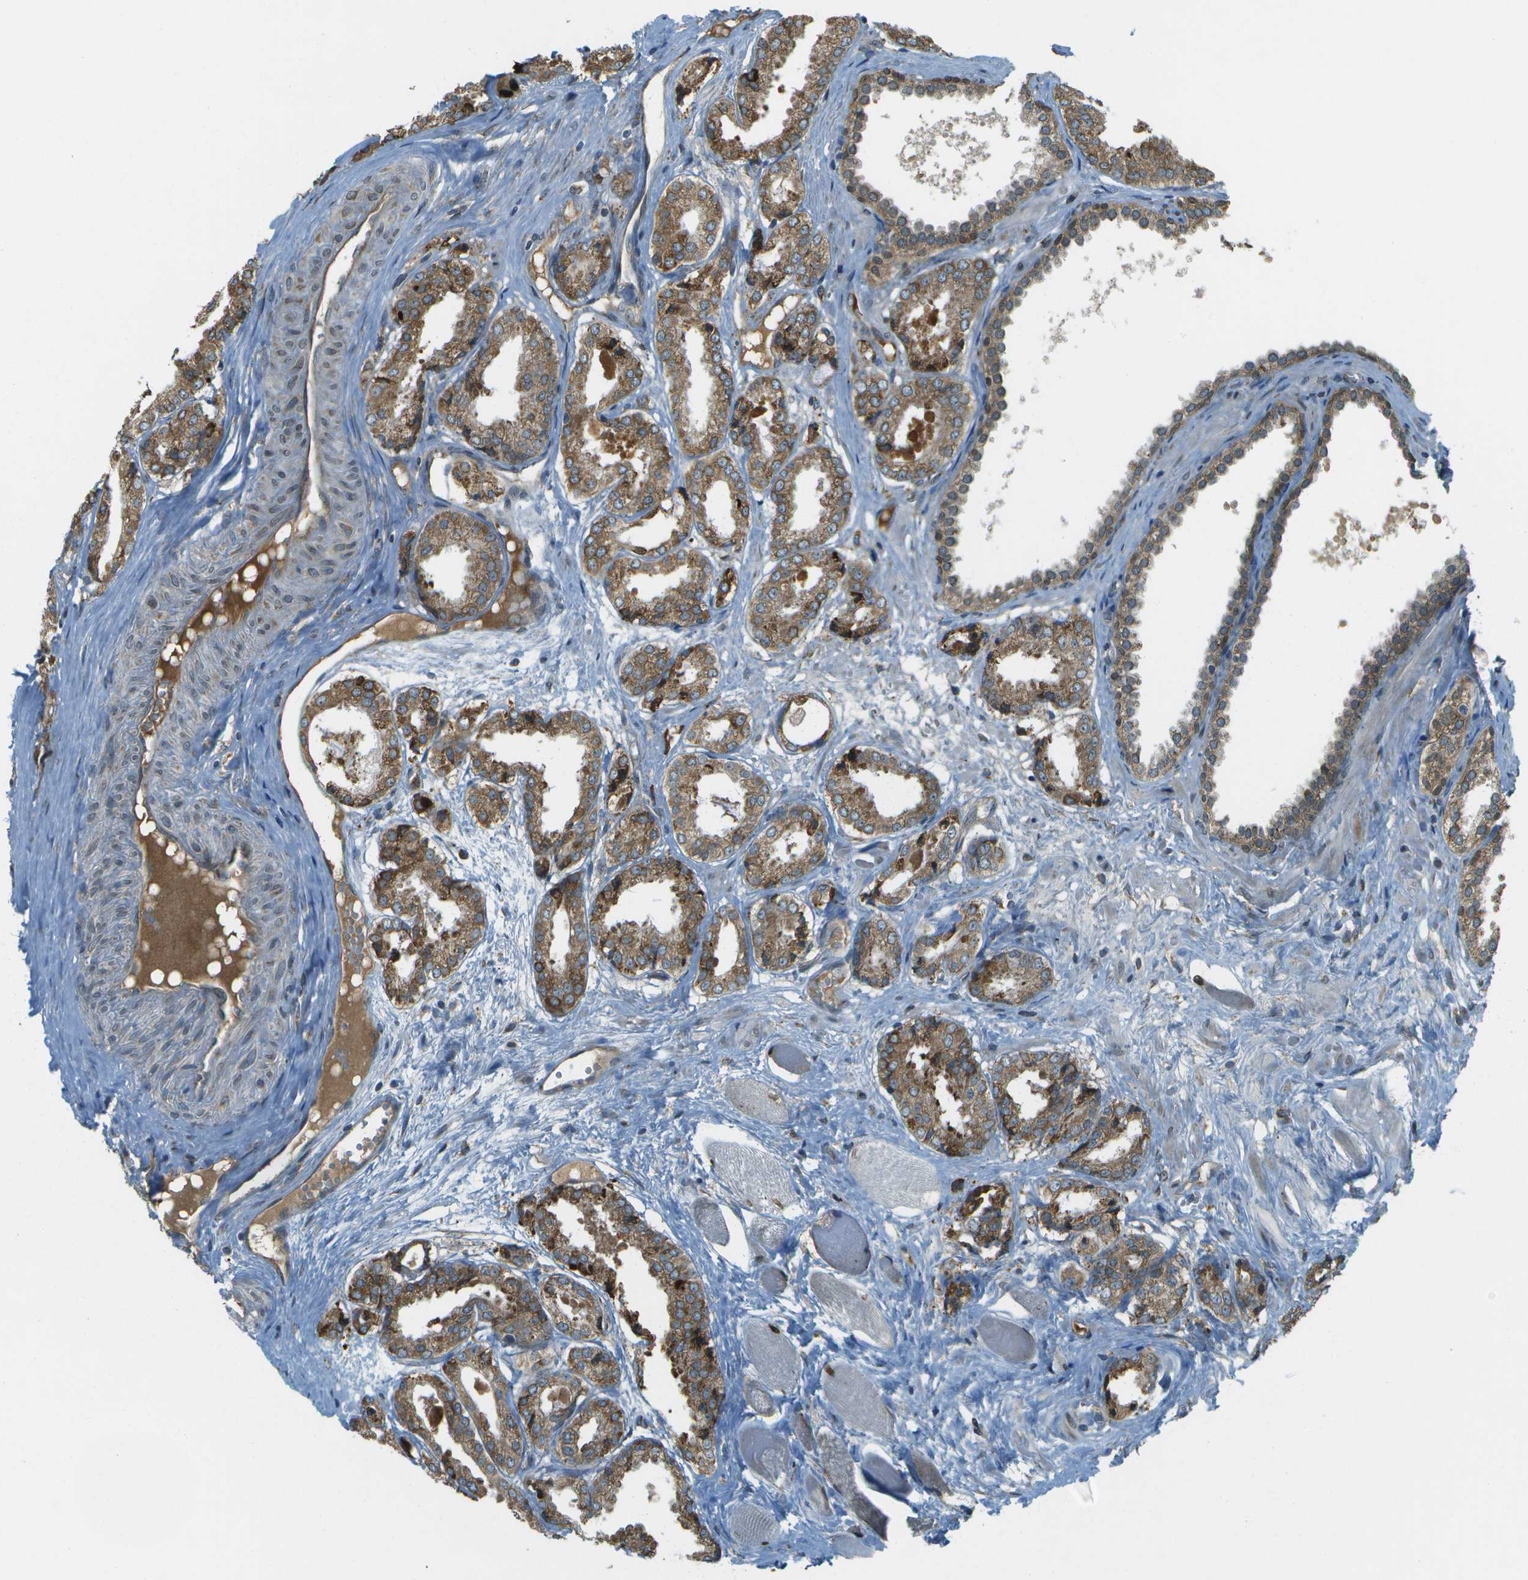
{"staining": {"intensity": "moderate", "quantity": ">75%", "location": "cytoplasmic/membranous"}, "tissue": "prostate cancer", "cell_type": "Tumor cells", "image_type": "cancer", "snomed": [{"axis": "morphology", "description": "Adenocarcinoma, Low grade"}, {"axis": "topography", "description": "Prostate"}], "caption": "Prostate cancer (adenocarcinoma (low-grade)) tissue demonstrates moderate cytoplasmic/membranous positivity in approximately >75% of tumor cells Using DAB (3,3'-diaminobenzidine) (brown) and hematoxylin (blue) stains, captured at high magnification using brightfield microscopy.", "gene": "USP30", "patient": {"sex": "male", "age": 57}}